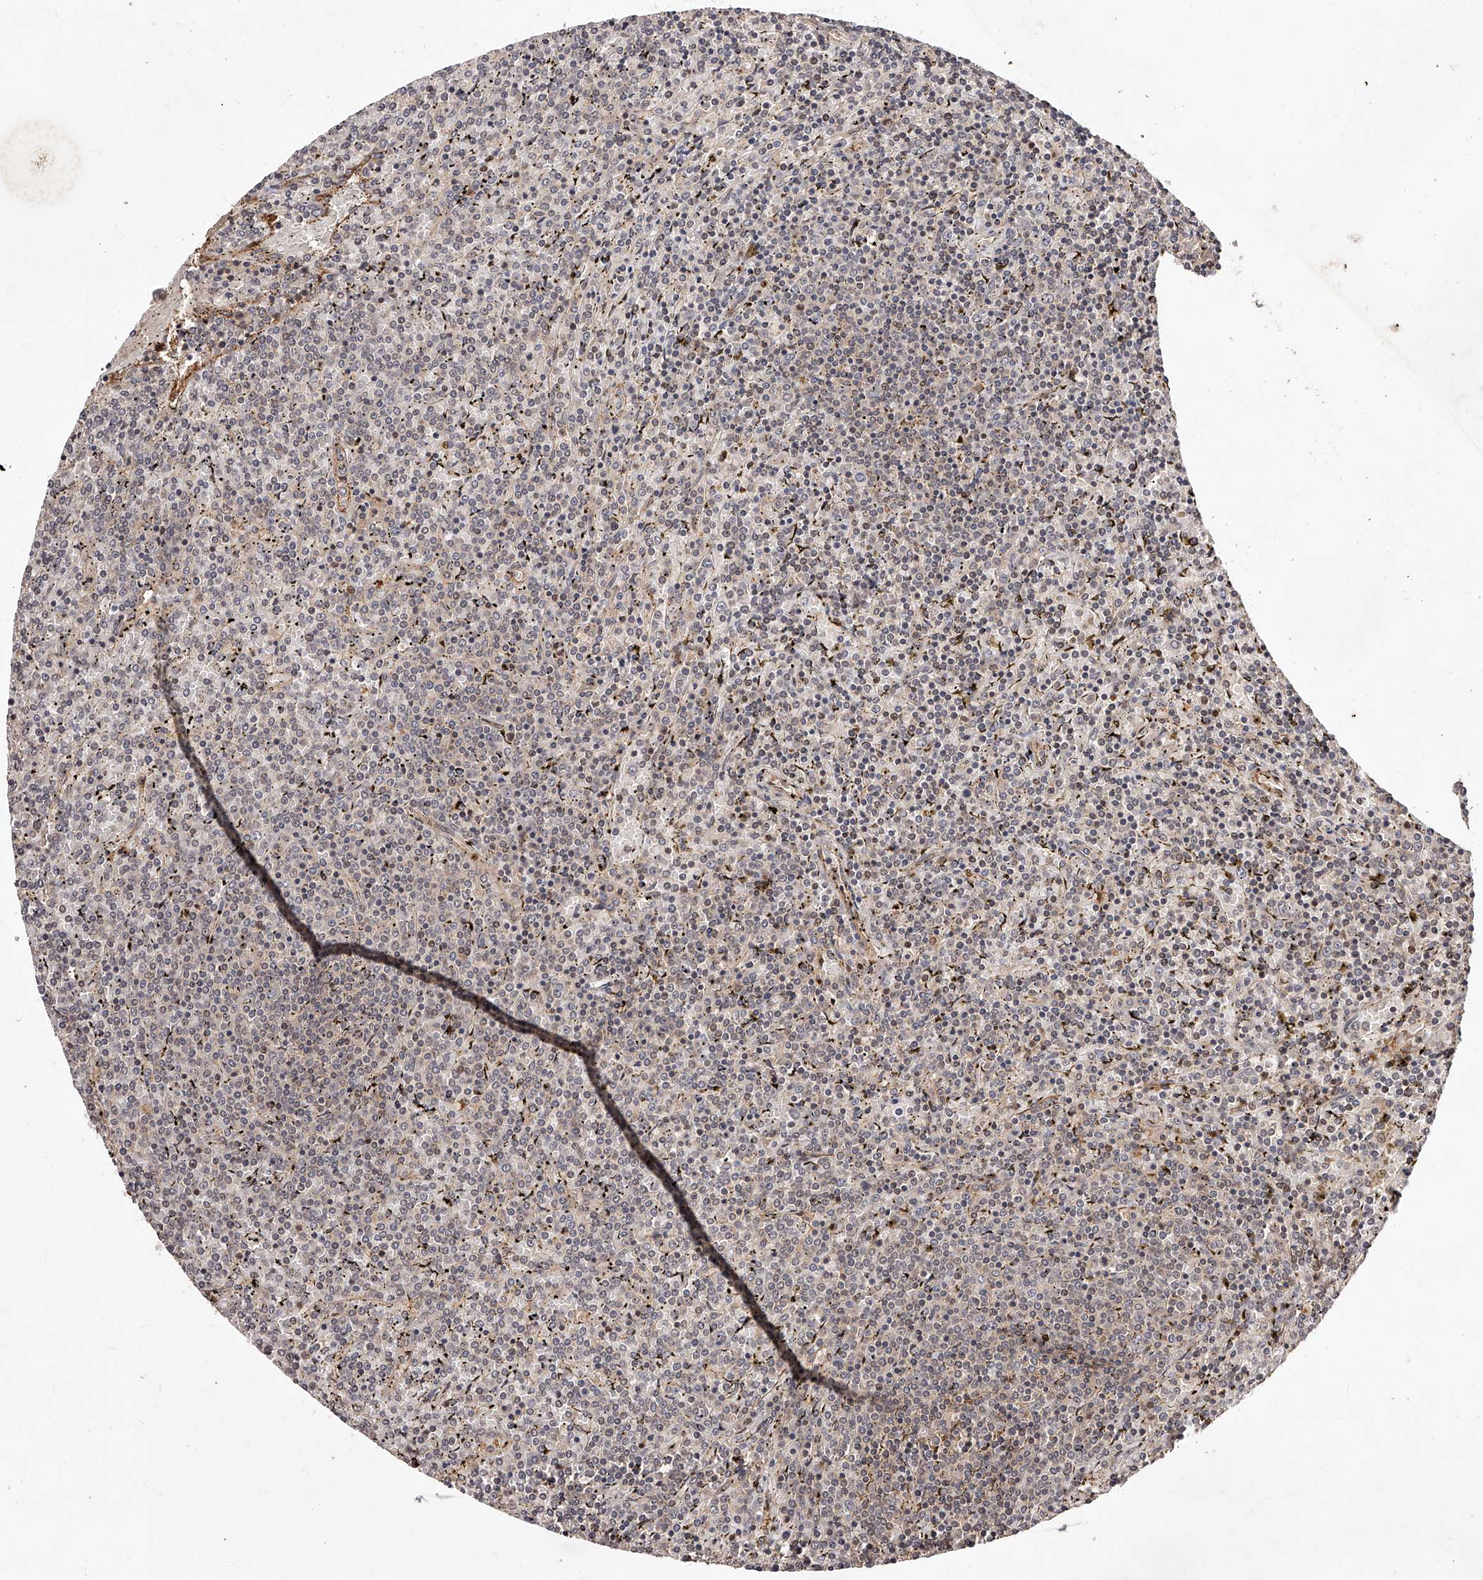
{"staining": {"intensity": "weak", "quantity": "<25%", "location": "nuclear"}, "tissue": "lymphoma", "cell_type": "Tumor cells", "image_type": "cancer", "snomed": [{"axis": "morphology", "description": "Malignant lymphoma, non-Hodgkin's type, Low grade"}, {"axis": "topography", "description": "Spleen"}], "caption": "Lymphoma was stained to show a protein in brown. There is no significant positivity in tumor cells.", "gene": "CUL7", "patient": {"sex": "female", "age": 19}}